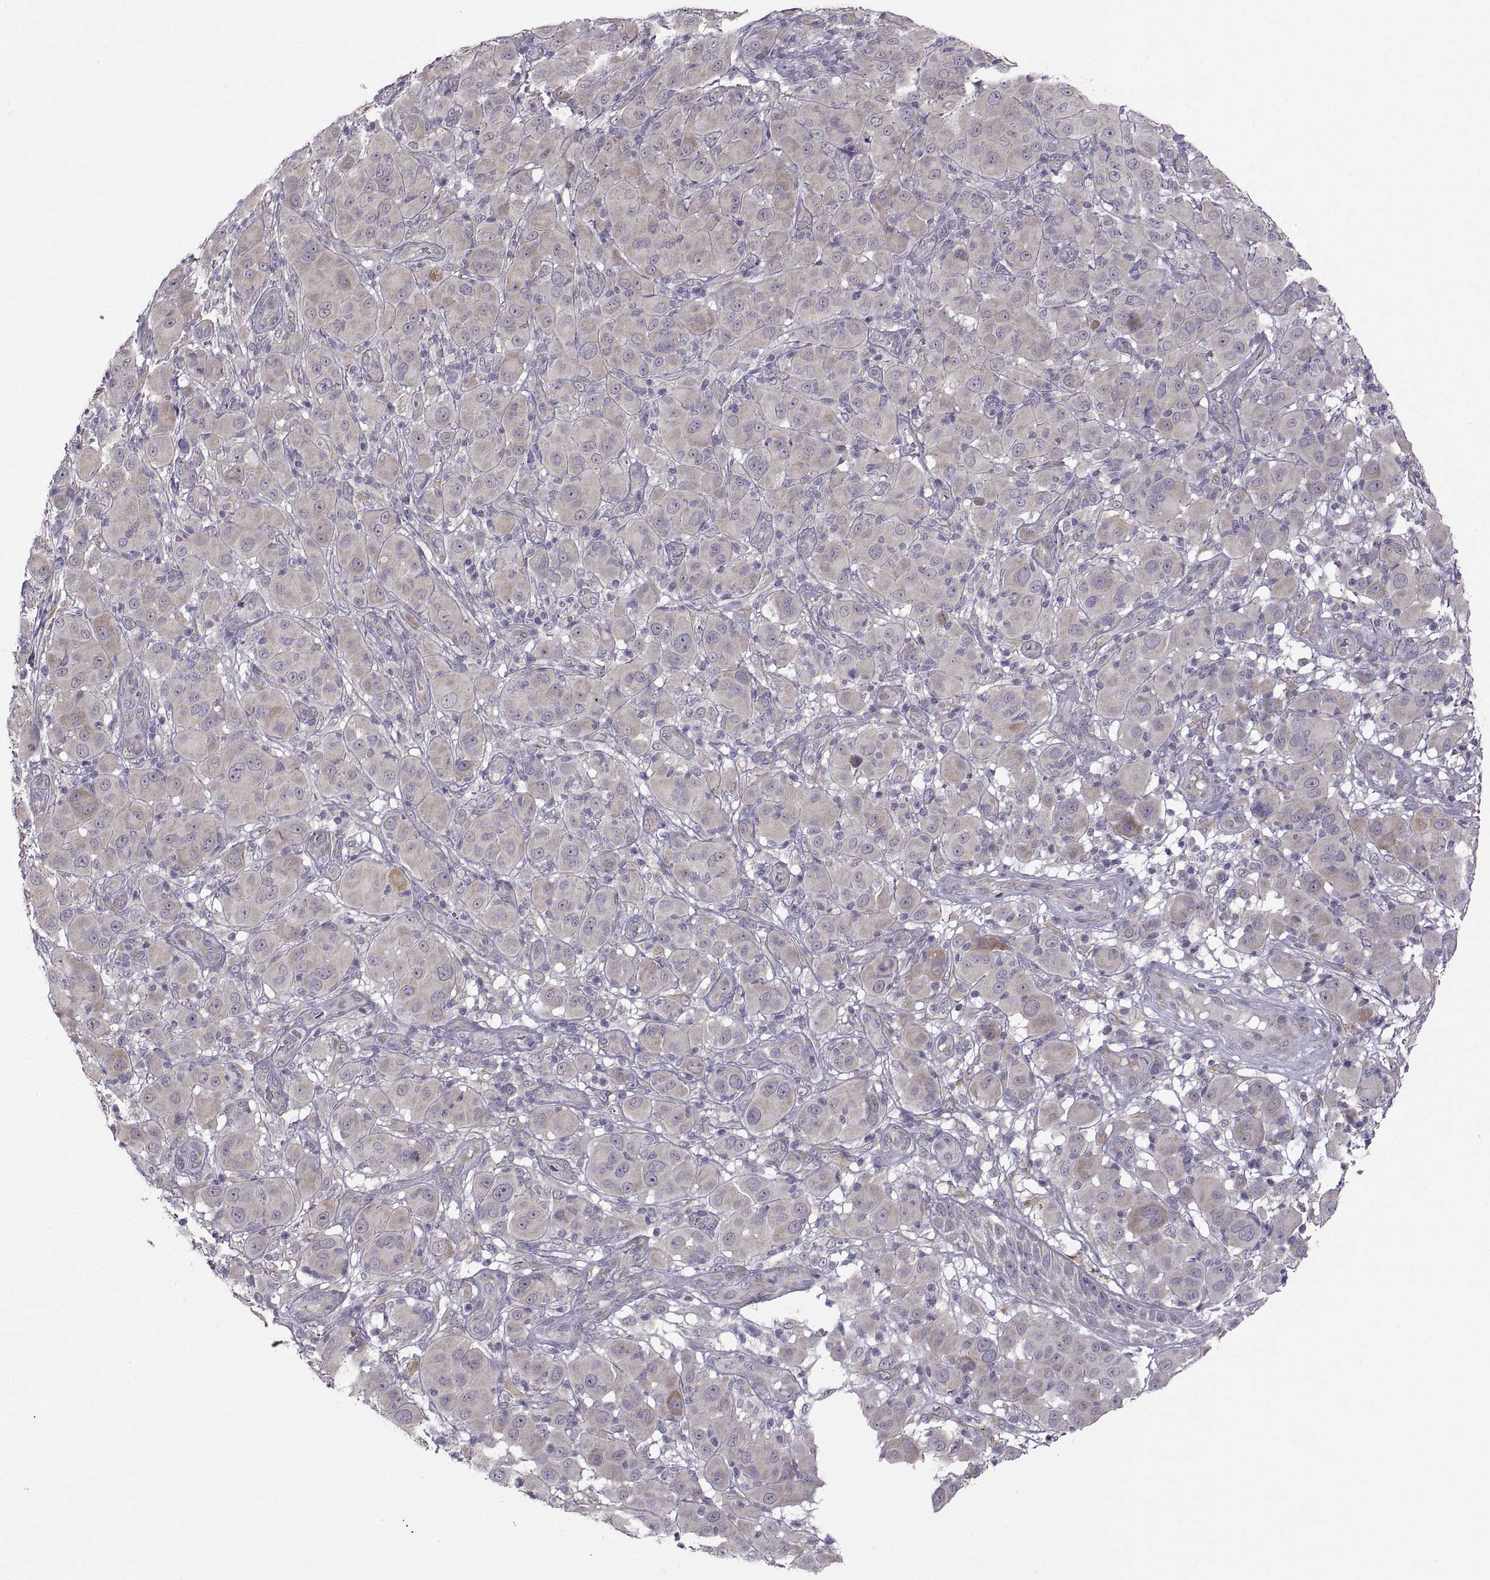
{"staining": {"intensity": "weak", "quantity": "25%-75%", "location": "cytoplasmic/membranous"}, "tissue": "melanoma", "cell_type": "Tumor cells", "image_type": "cancer", "snomed": [{"axis": "morphology", "description": "Malignant melanoma, NOS"}, {"axis": "topography", "description": "Skin"}], "caption": "Protein expression by immunohistochemistry (IHC) exhibits weak cytoplasmic/membranous positivity in approximately 25%-75% of tumor cells in melanoma.", "gene": "ACSBG2", "patient": {"sex": "female", "age": 87}}